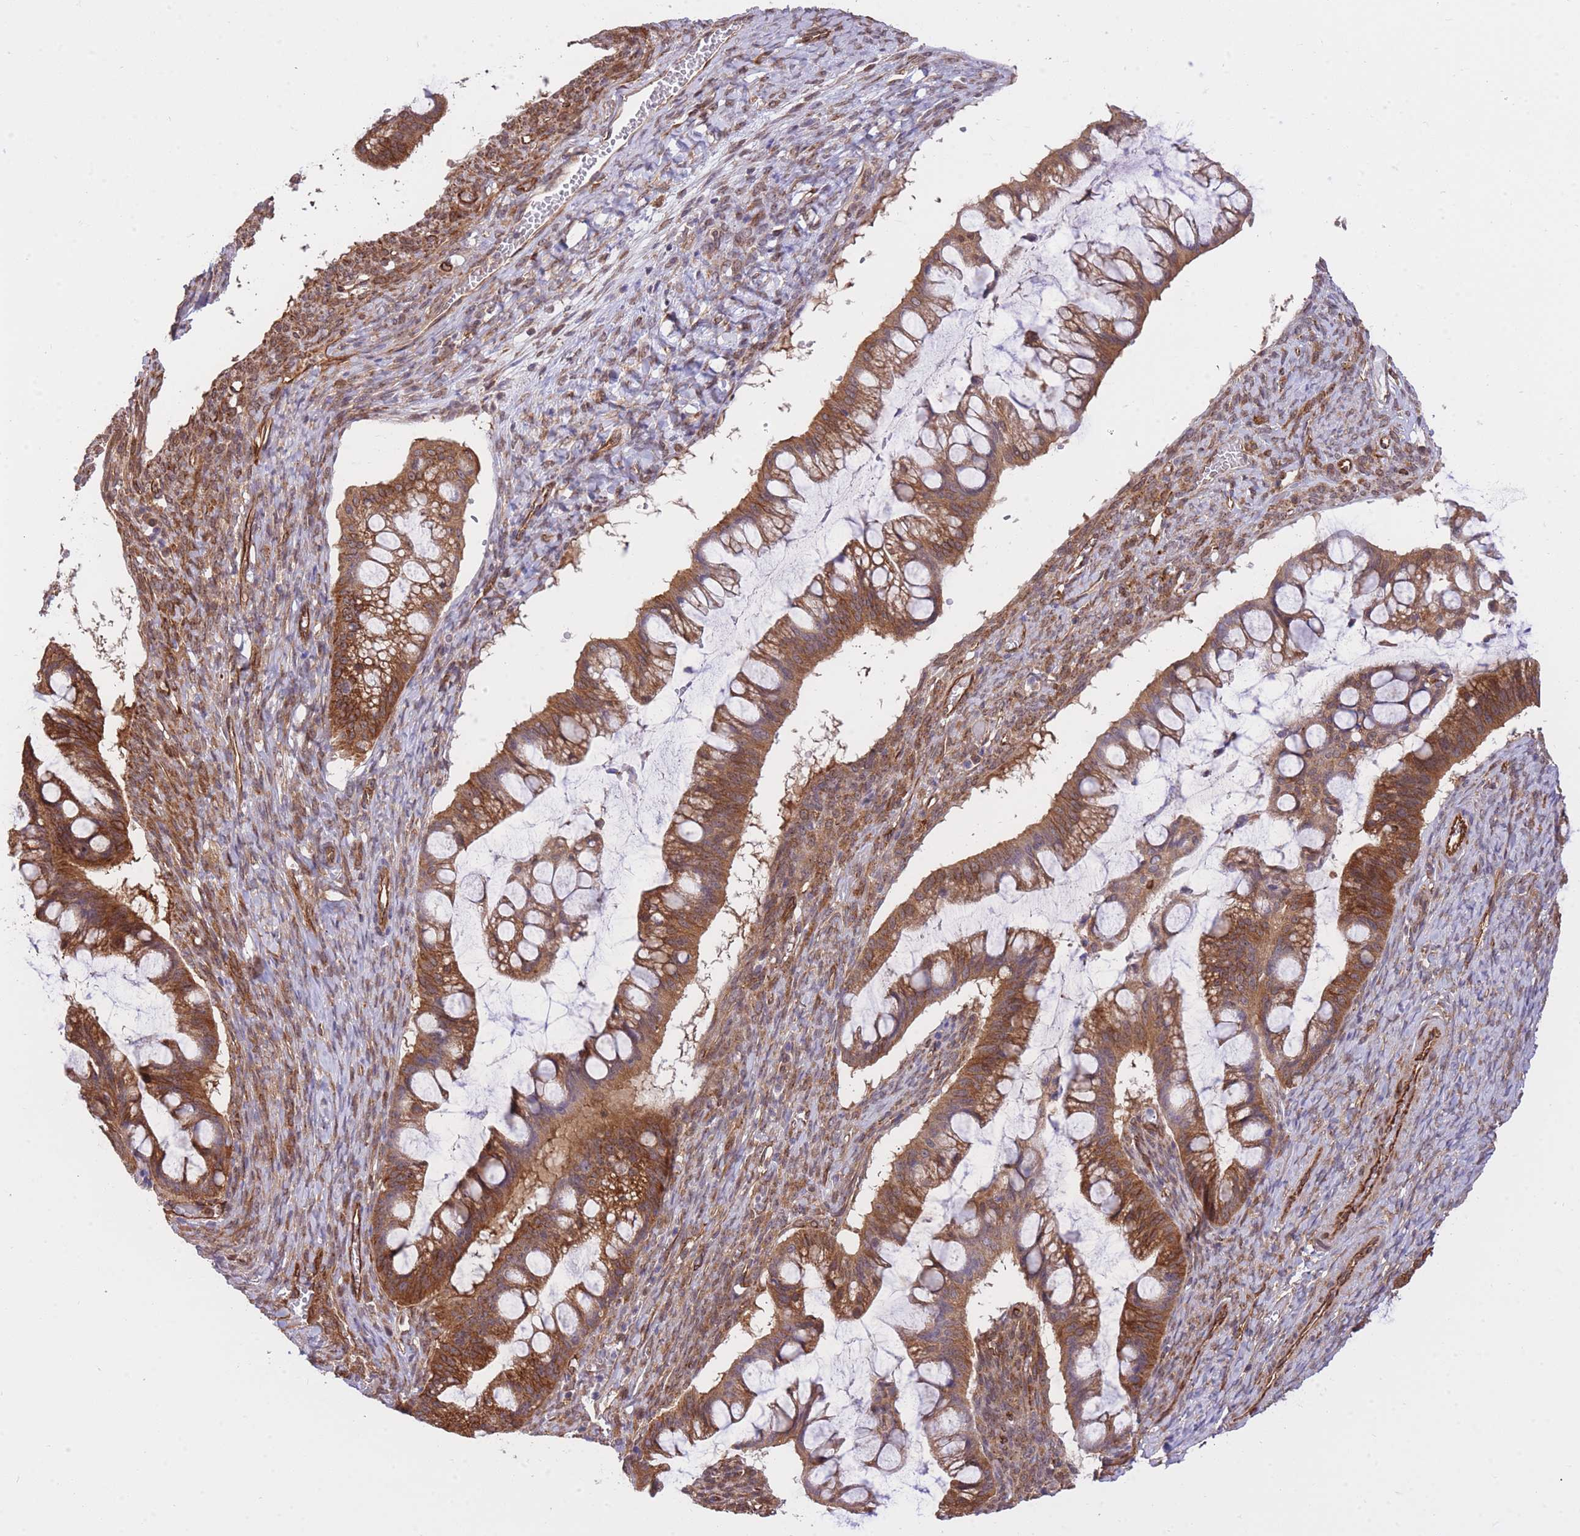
{"staining": {"intensity": "strong", "quantity": ">75%", "location": "cytoplasmic/membranous"}, "tissue": "ovarian cancer", "cell_type": "Tumor cells", "image_type": "cancer", "snomed": [{"axis": "morphology", "description": "Cystadenocarcinoma, mucinous, NOS"}, {"axis": "topography", "description": "Ovary"}], "caption": "Tumor cells show strong cytoplasmic/membranous staining in about >75% of cells in mucinous cystadenocarcinoma (ovarian).", "gene": "EXOSC8", "patient": {"sex": "female", "age": 73}}